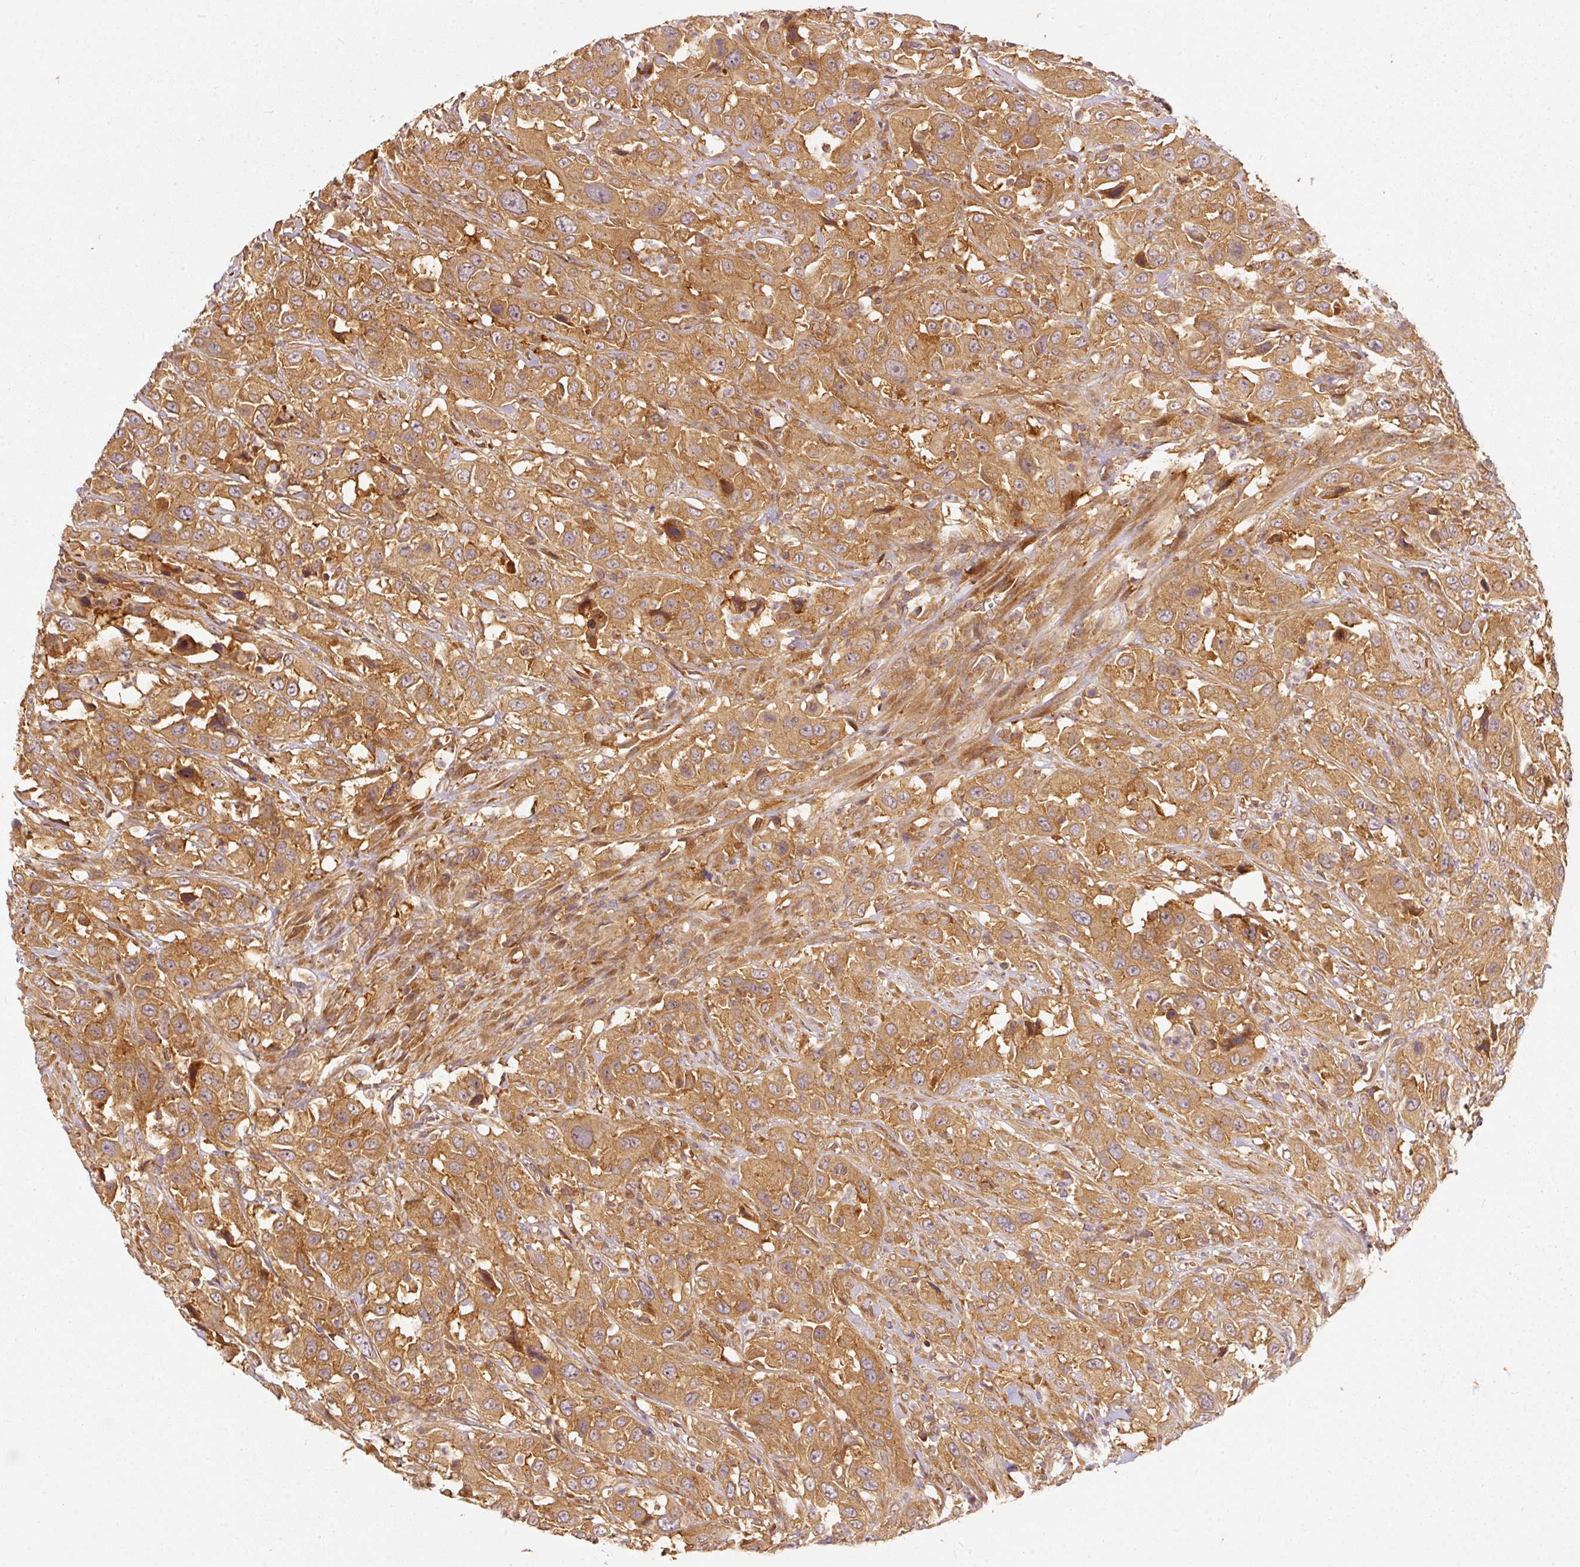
{"staining": {"intensity": "moderate", "quantity": ">75%", "location": "cytoplasmic/membranous"}, "tissue": "urothelial cancer", "cell_type": "Tumor cells", "image_type": "cancer", "snomed": [{"axis": "morphology", "description": "Urothelial carcinoma, High grade"}, {"axis": "topography", "description": "Urinary bladder"}], "caption": "Immunohistochemistry staining of urothelial cancer, which displays medium levels of moderate cytoplasmic/membranous expression in about >75% of tumor cells indicating moderate cytoplasmic/membranous protein staining. The staining was performed using DAB (3,3'-diaminobenzidine) (brown) for protein detection and nuclei were counterstained in hematoxylin (blue).", "gene": "EIF3B", "patient": {"sex": "male", "age": 61}}